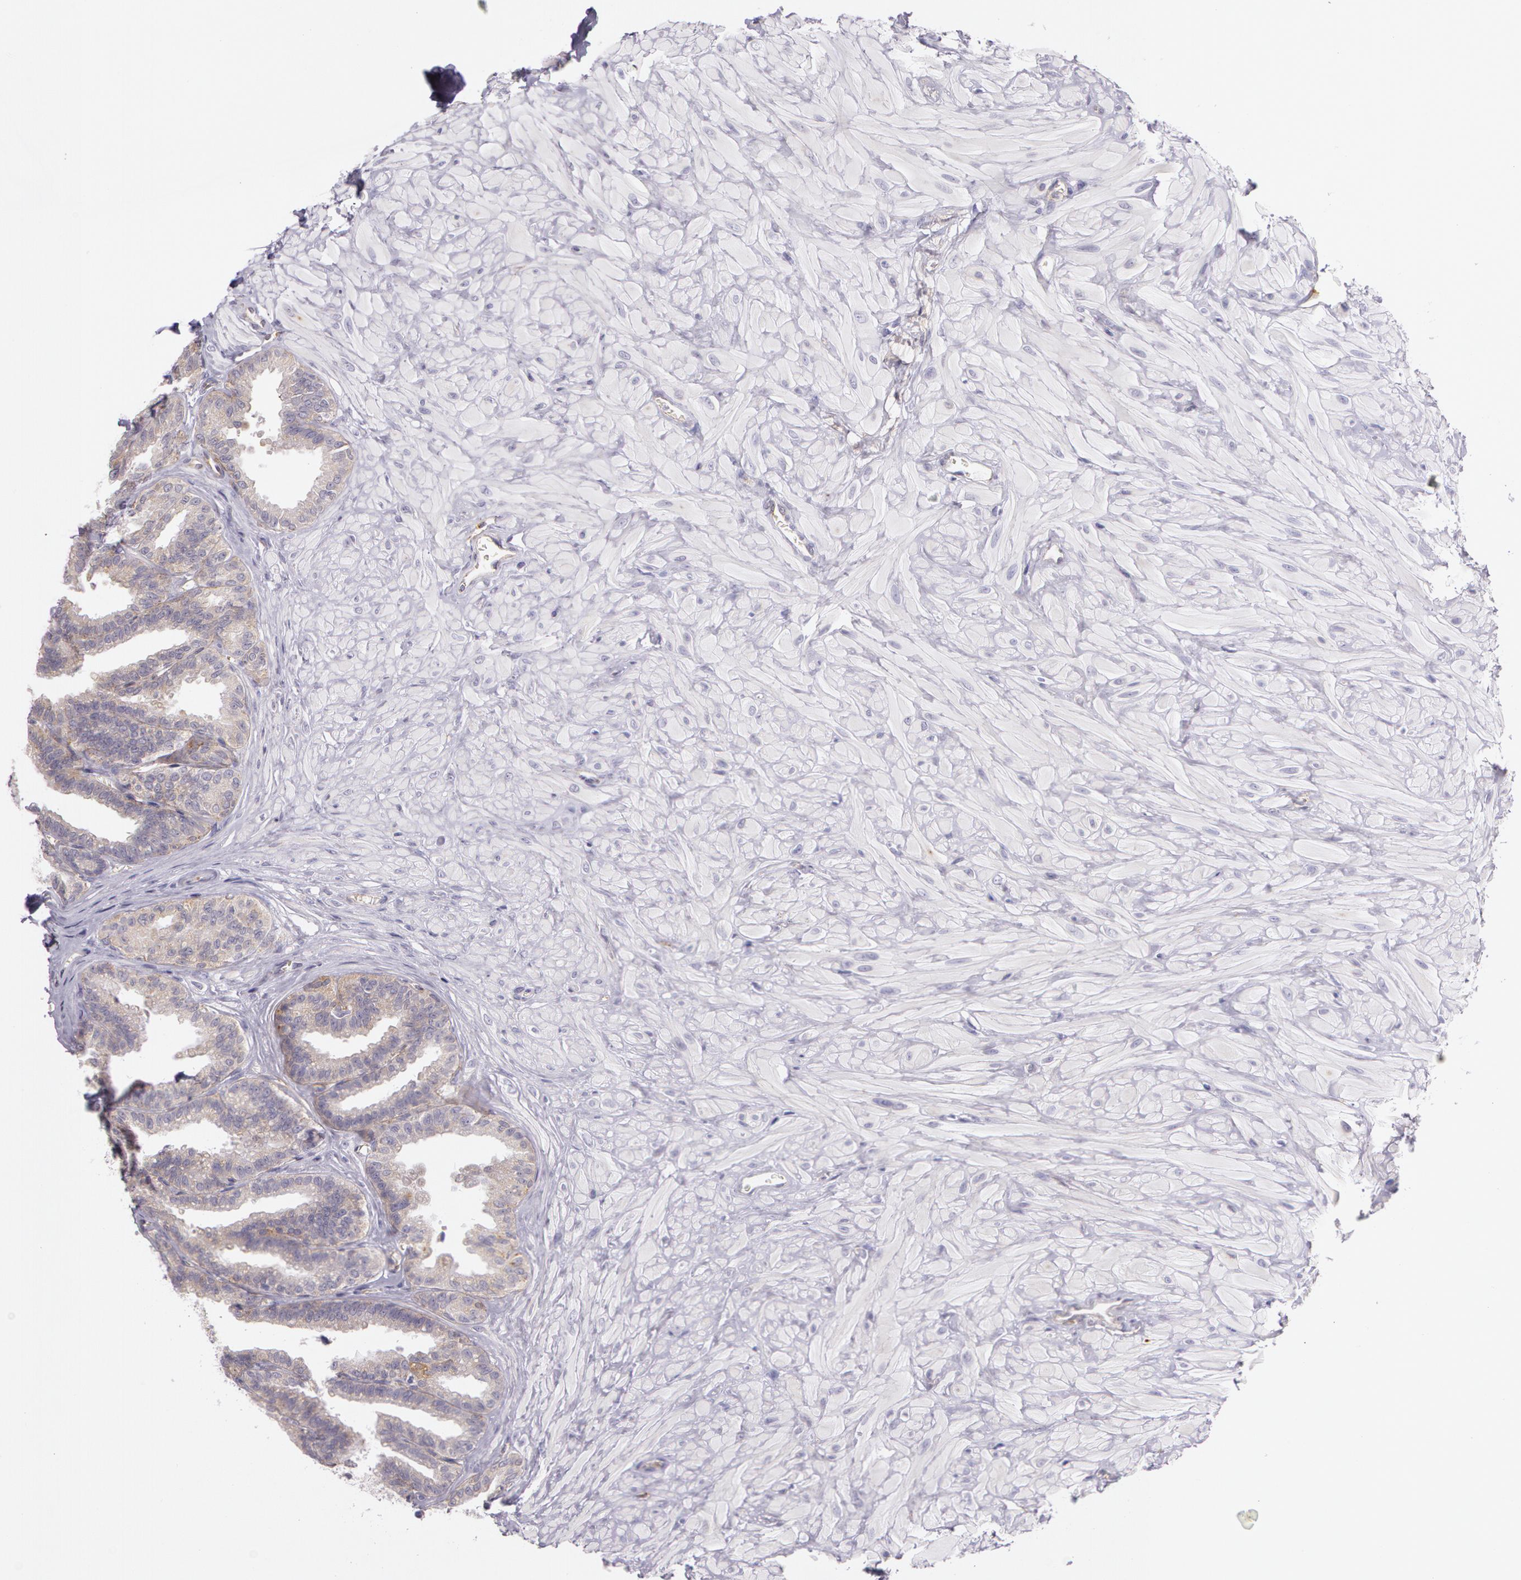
{"staining": {"intensity": "weak", "quantity": "25%-75%", "location": "cytoplasmic/membranous"}, "tissue": "seminal vesicle", "cell_type": "Glandular cells", "image_type": "normal", "snomed": [{"axis": "morphology", "description": "Normal tissue, NOS"}, {"axis": "topography", "description": "Seminal veicle"}], "caption": "Brown immunohistochemical staining in benign human seminal vesicle reveals weak cytoplasmic/membranous staining in about 25%-75% of glandular cells.", "gene": "APP", "patient": {"sex": "male", "age": 26}}